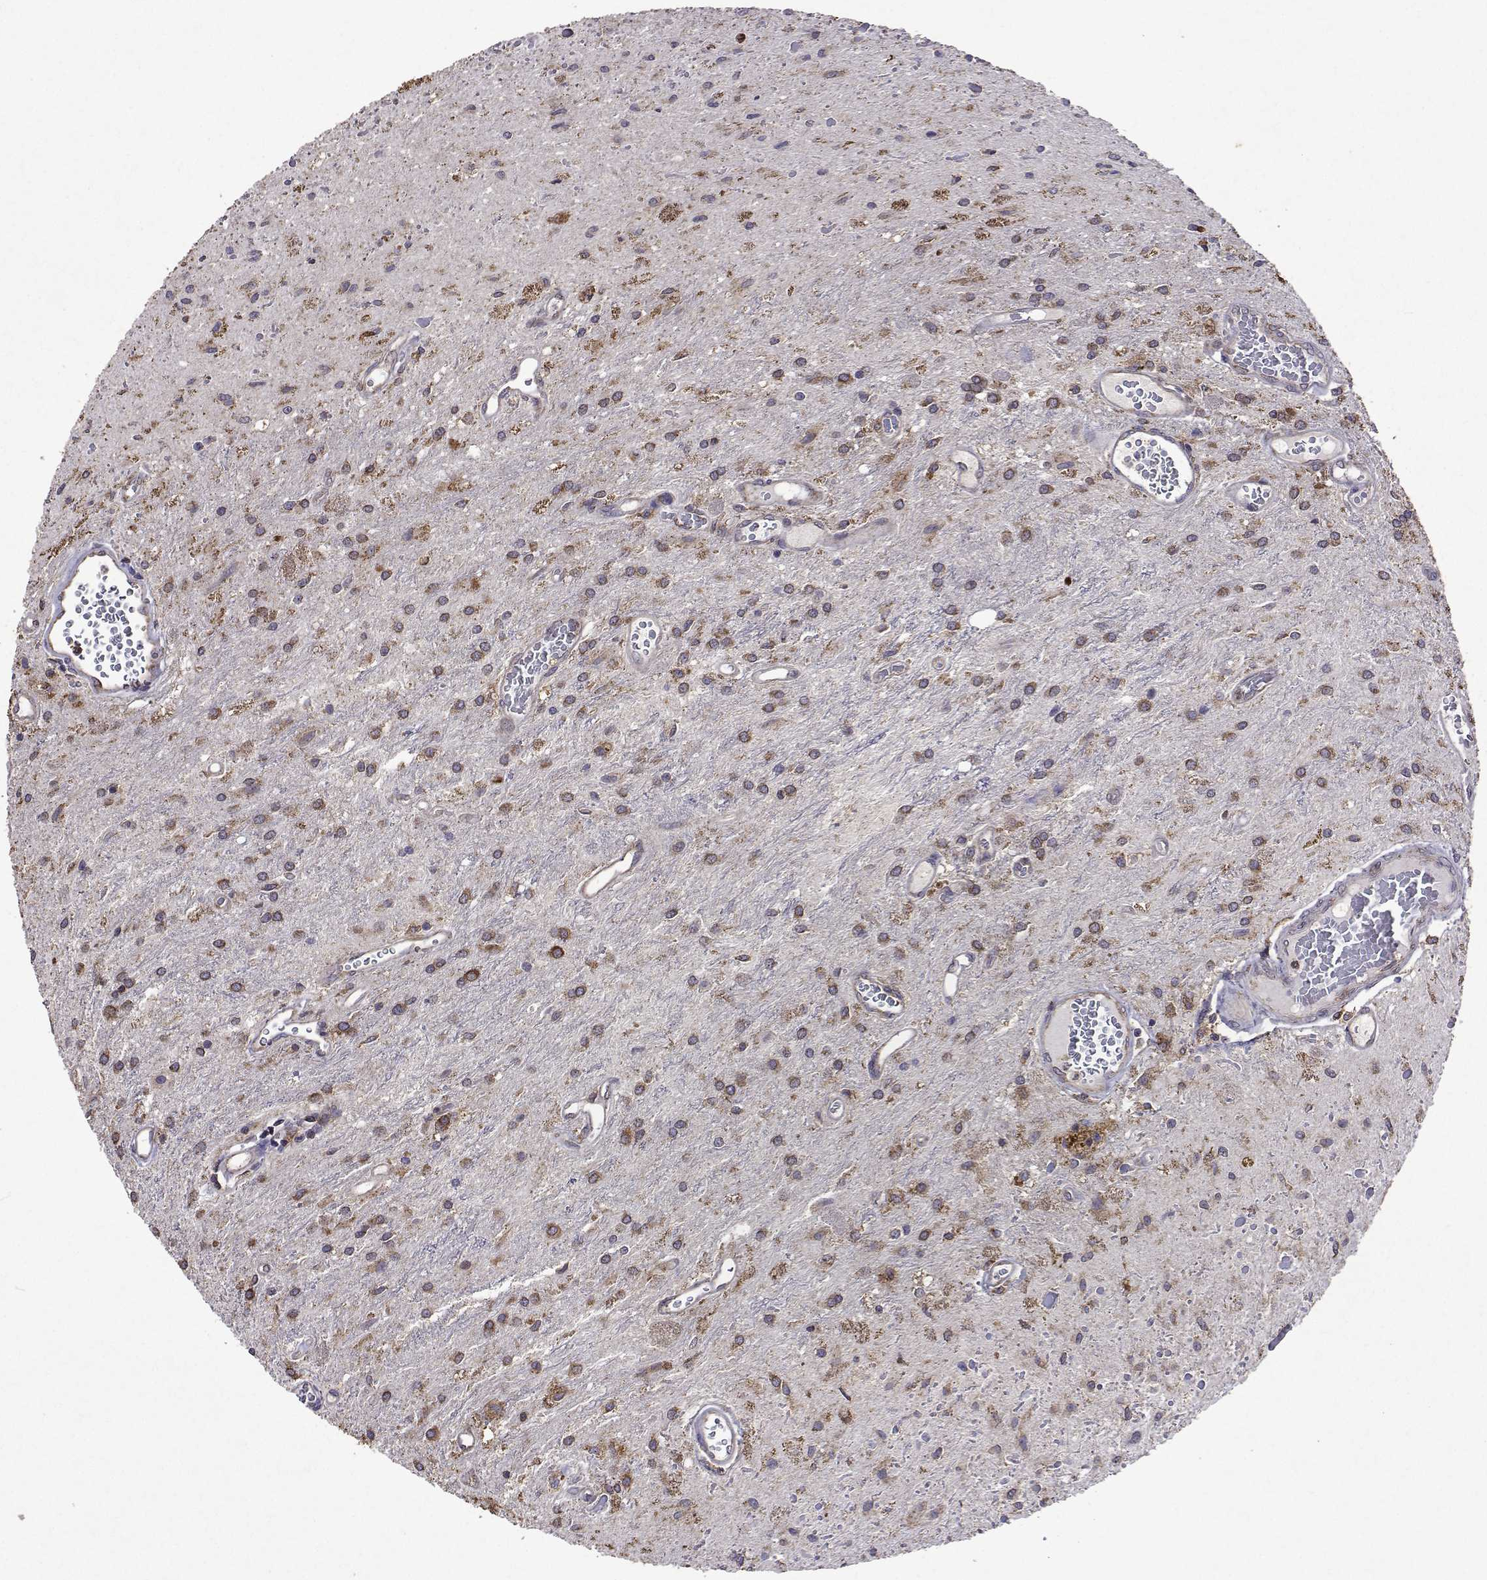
{"staining": {"intensity": "moderate", "quantity": "25%-75%", "location": "cytoplasmic/membranous"}, "tissue": "glioma", "cell_type": "Tumor cells", "image_type": "cancer", "snomed": [{"axis": "morphology", "description": "Glioma, malignant, Low grade"}, {"axis": "topography", "description": "Cerebellum"}], "caption": "Glioma tissue reveals moderate cytoplasmic/membranous staining in approximately 25%-75% of tumor cells", "gene": "TARBP2", "patient": {"sex": "female", "age": 14}}